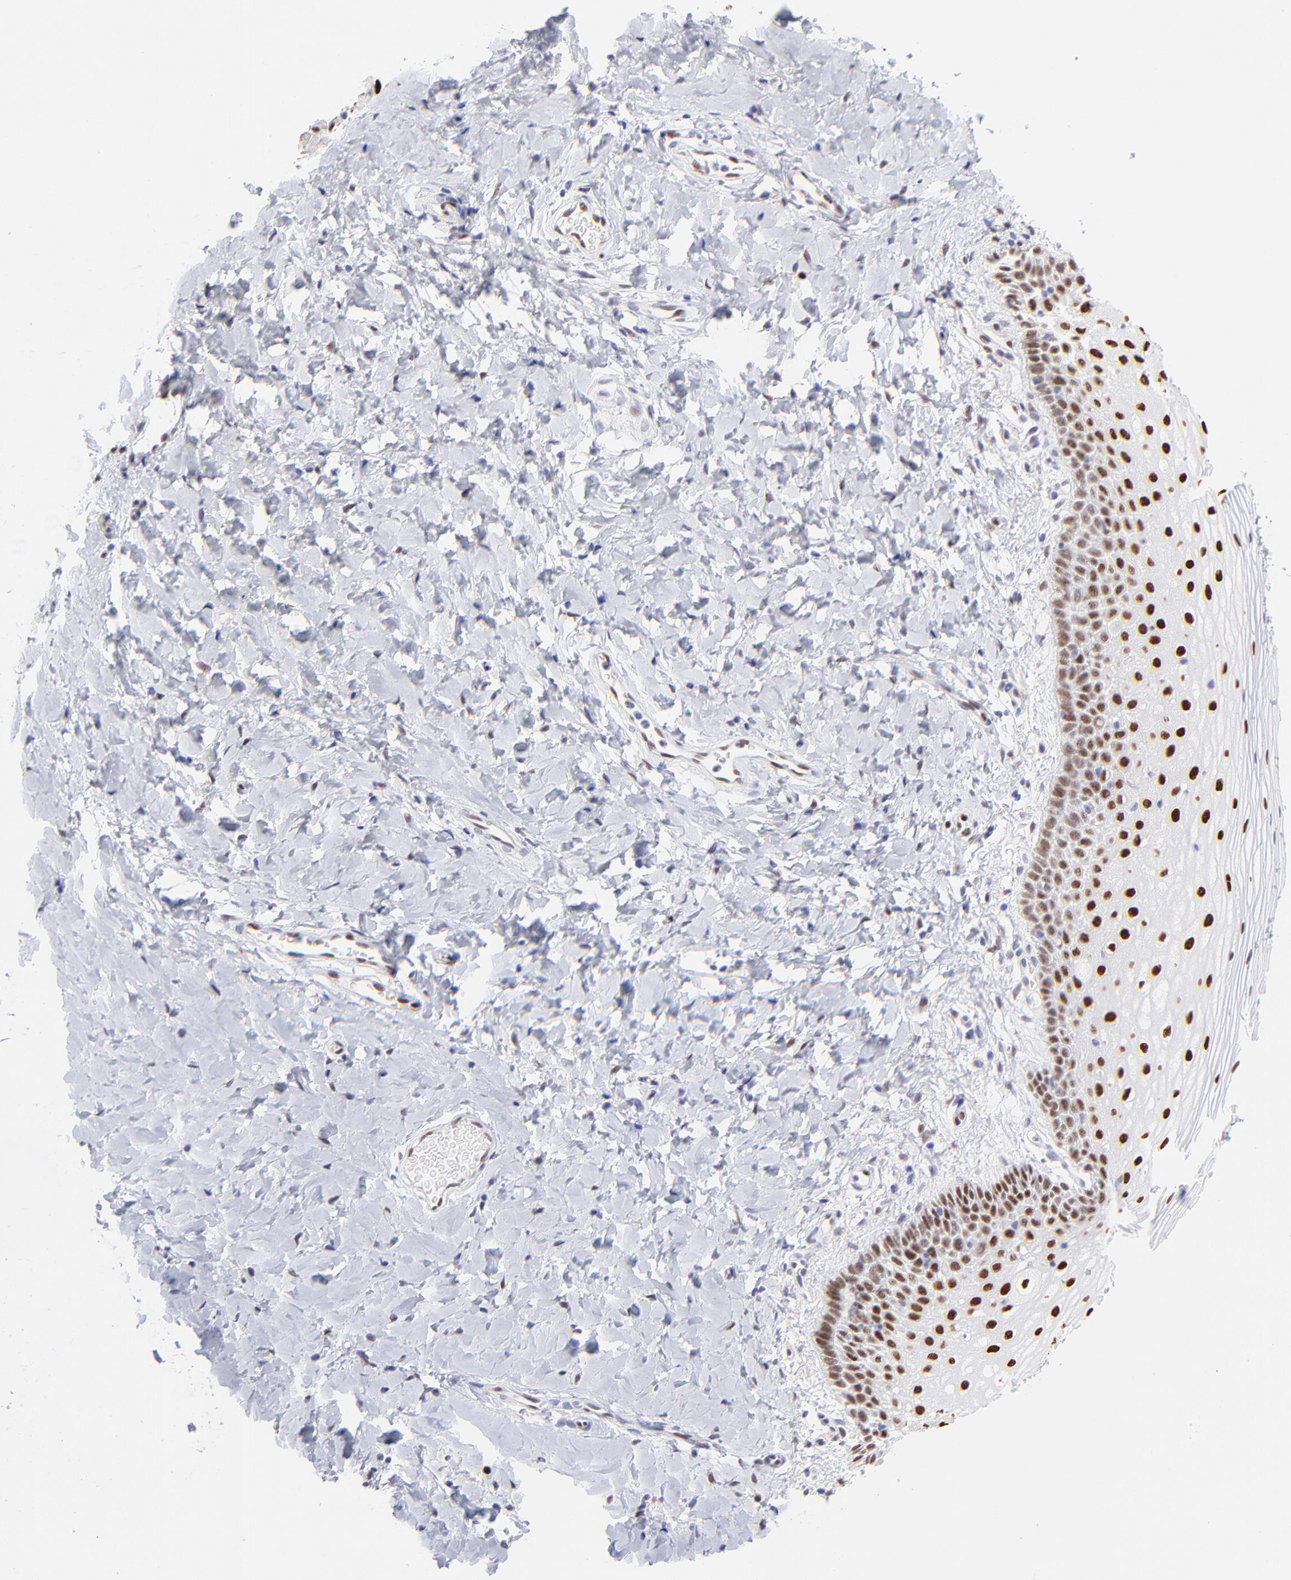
{"staining": {"intensity": "strong", "quantity": "25%-75%", "location": "nuclear"}, "tissue": "vagina", "cell_type": "Squamous epithelial cells", "image_type": "normal", "snomed": [{"axis": "morphology", "description": "Normal tissue, NOS"}, {"axis": "topography", "description": "Vagina"}], "caption": "Benign vagina displays strong nuclear positivity in approximately 25%-75% of squamous epithelial cells.", "gene": "KLF4", "patient": {"sex": "female", "age": 55}}